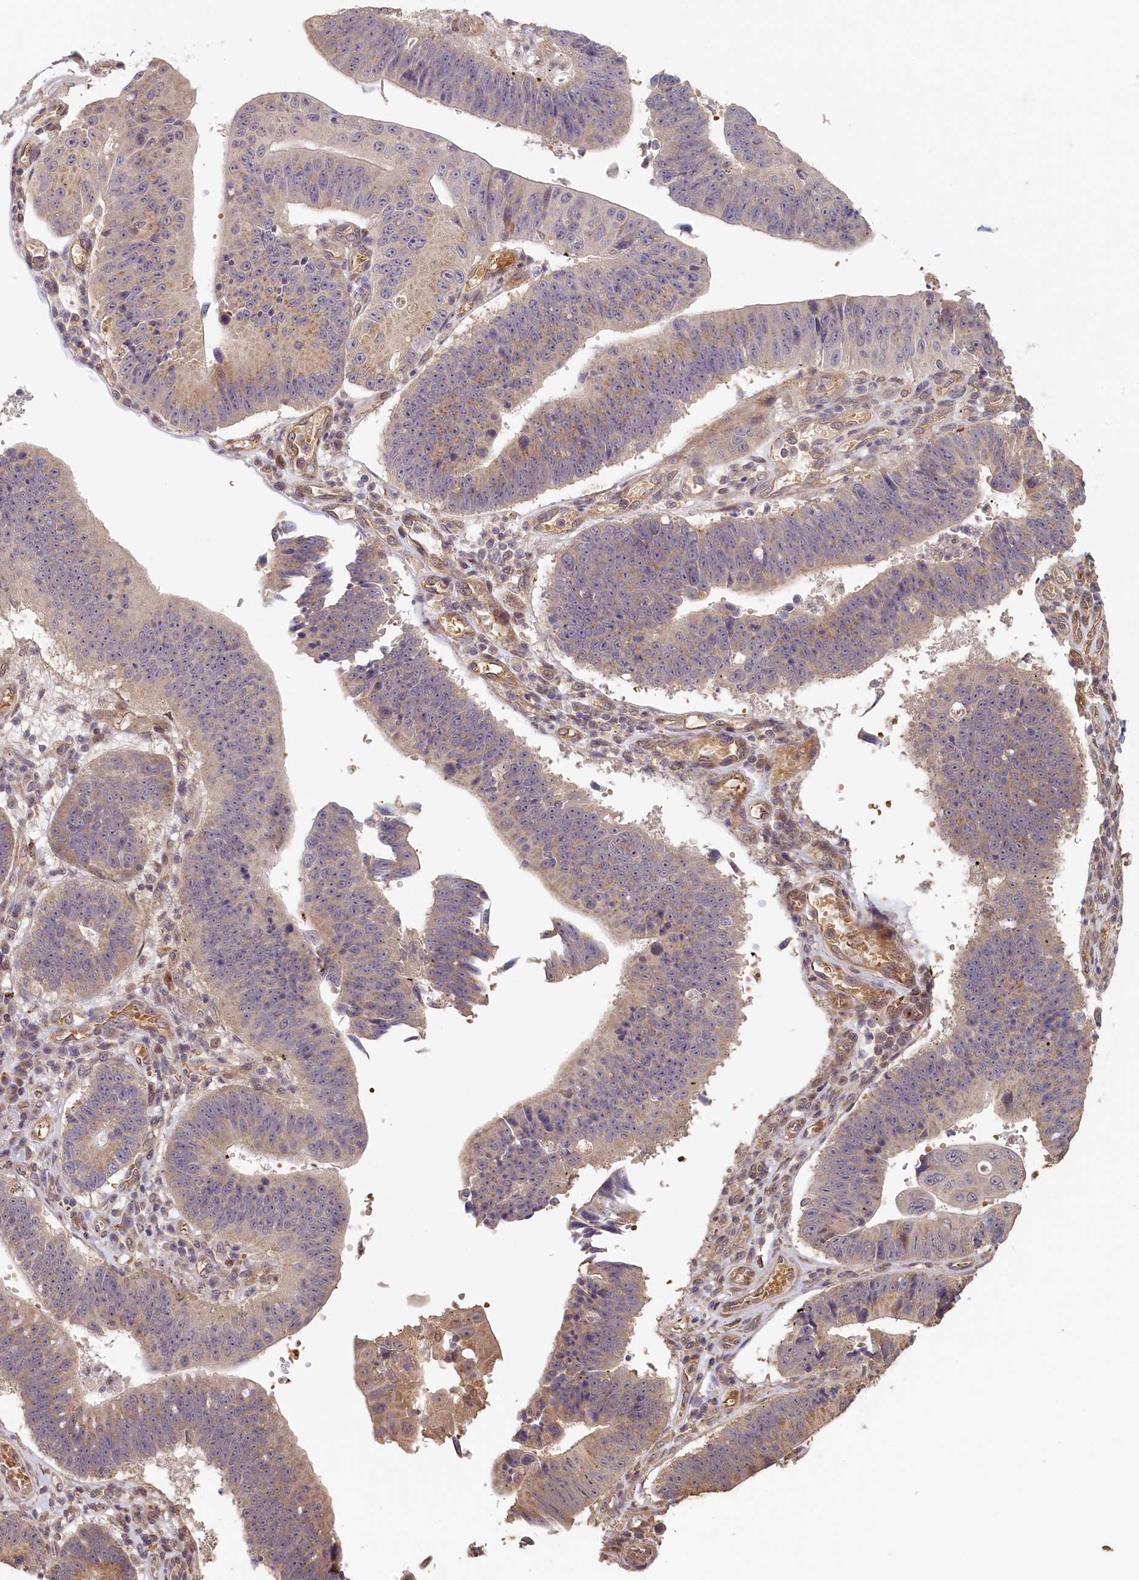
{"staining": {"intensity": "moderate", "quantity": "<25%", "location": "cytoplasmic/membranous"}, "tissue": "stomach cancer", "cell_type": "Tumor cells", "image_type": "cancer", "snomed": [{"axis": "morphology", "description": "Adenocarcinoma, NOS"}, {"axis": "topography", "description": "Stomach"}], "caption": "Immunohistochemical staining of stomach cancer (adenocarcinoma) demonstrates low levels of moderate cytoplasmic/membranous protein staining in approximately <25% of tumor cells. (brown staining indicates protein expression, while blue staining denotes nuclei).", "gene": "STX16", "patient": {"sex": "male", "age": 59}}